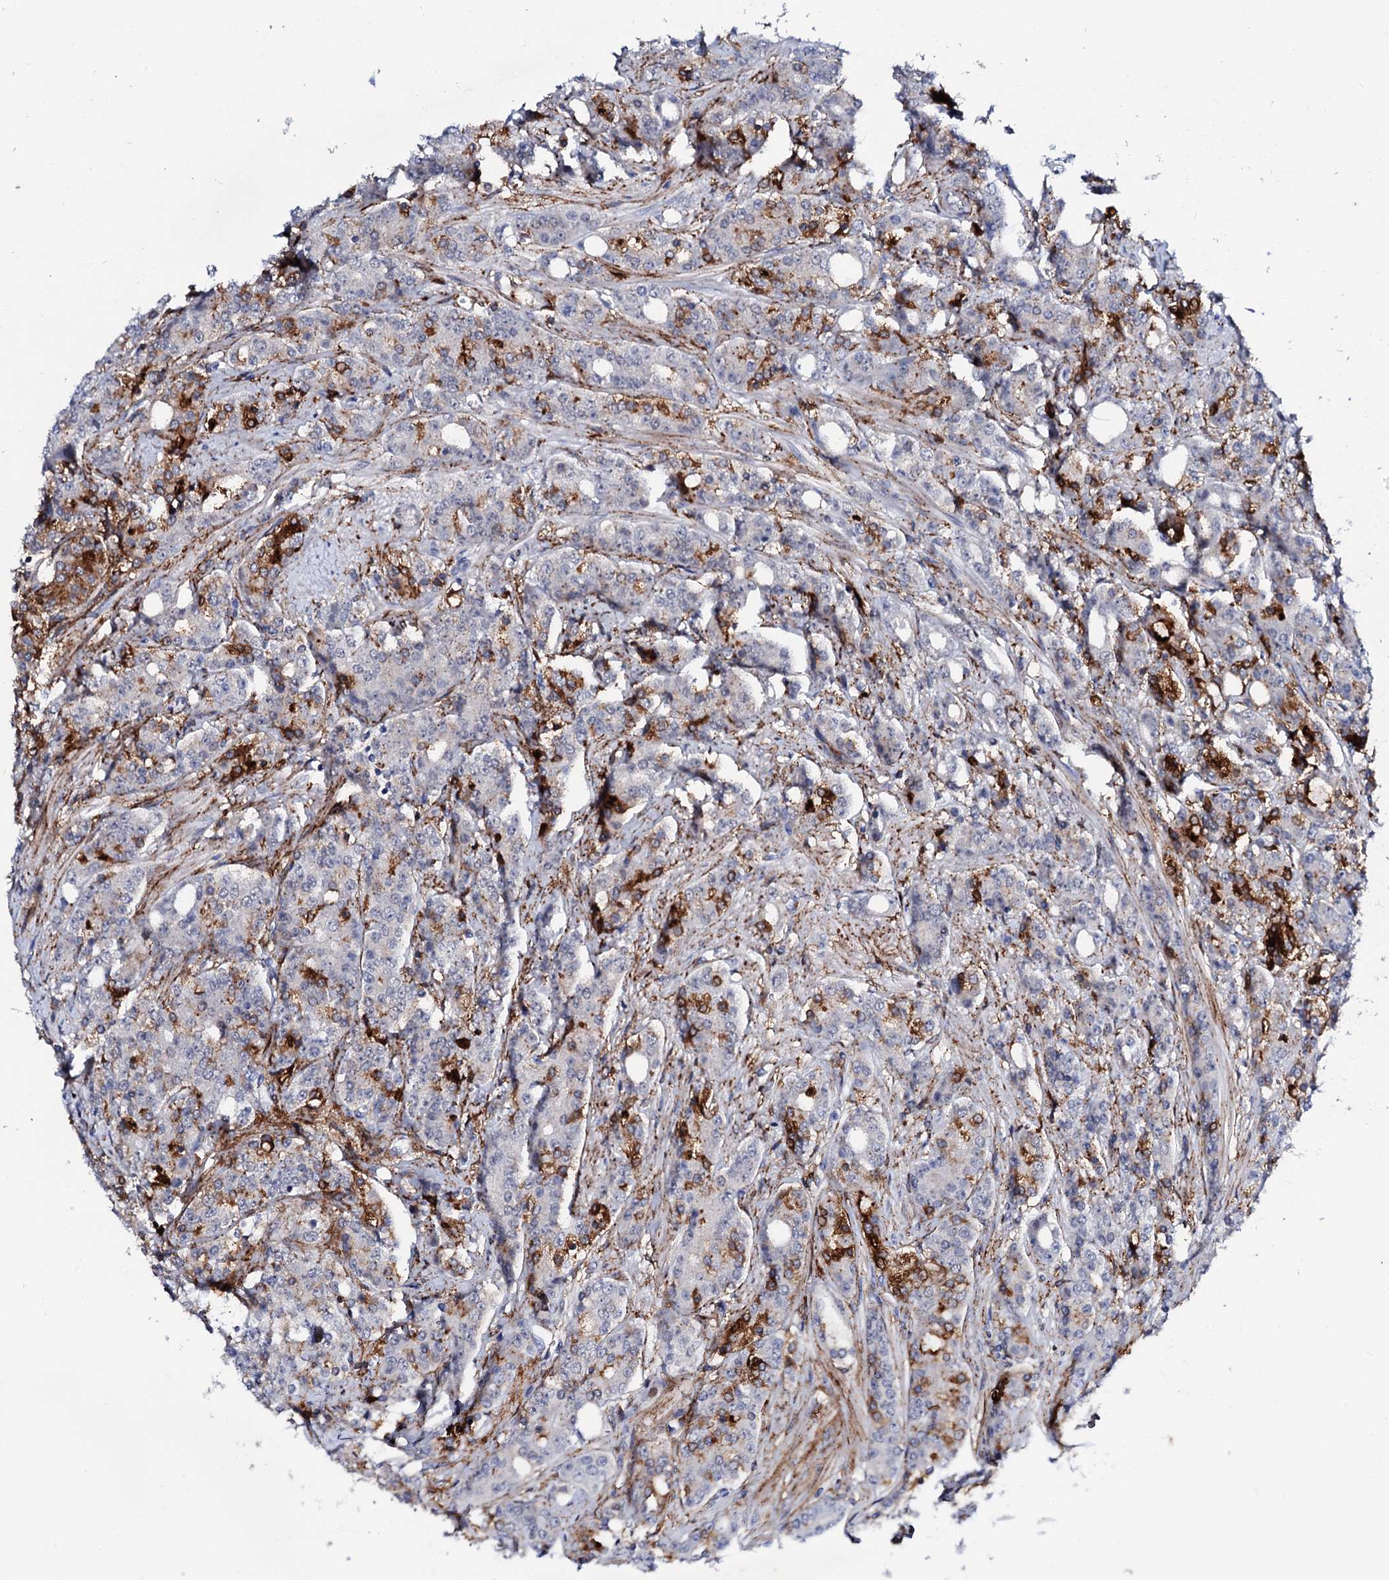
{"staining": {"intensity": "strong", "quantity": "<25%", "location": "cytoplasmic/membranous"}, "tissue": "prostate cancer", "cell_type": "Tumor cells", "image_type": "cancer", "snomed": [{"axis": "morphology", "description": "Adenocarcinoma, High grade"}, {"axis": "topography", "description": "Prostate"}], "caption": "The micrograph reveals a brown stain indicating the presence of a protein in the cytoplasmic/membranous of tumor cells in adenocarcinoma (high-grade) (prostate).", "gene": "MED13L", "patient": {"sex": "male", "age": 62}}